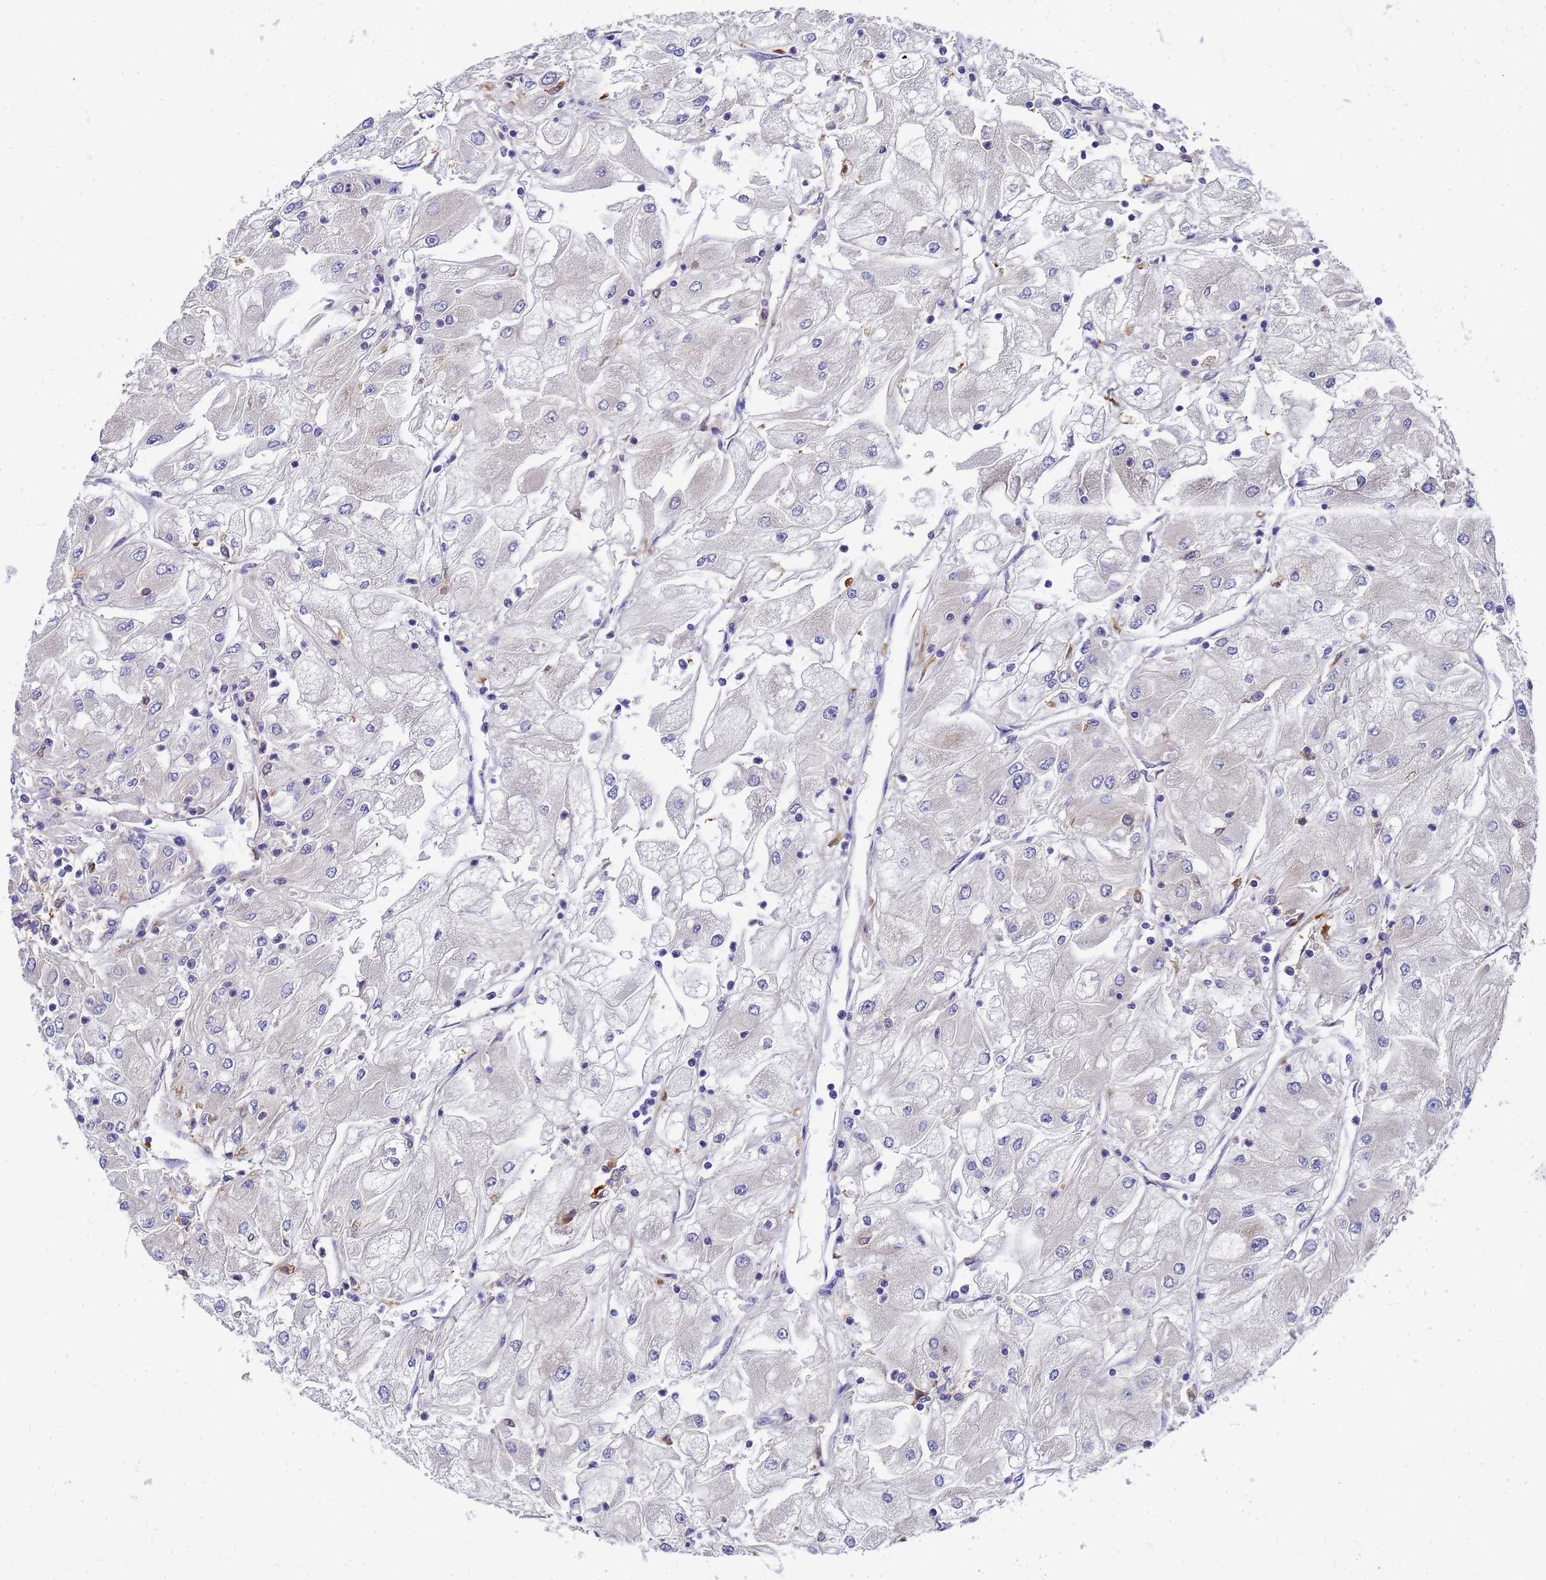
{"staining": {"intensity": "negative", "quantity": "none", "location": "none"}, "tissue": "renal cancer", "cell_type": "Tumor cells", "image_type": "cancer", "snomed": [{"axis": "morphology", "description": "Adenocarcinoma, NOS"}, {"axis": "topography", "description": "Kidney"}], "caption": "Tumor cells show no significant staining in renal cancer (adenocarcinoma).", "gene": "SLC35E2B", "patient": {"sex": "male", "age": 80}}